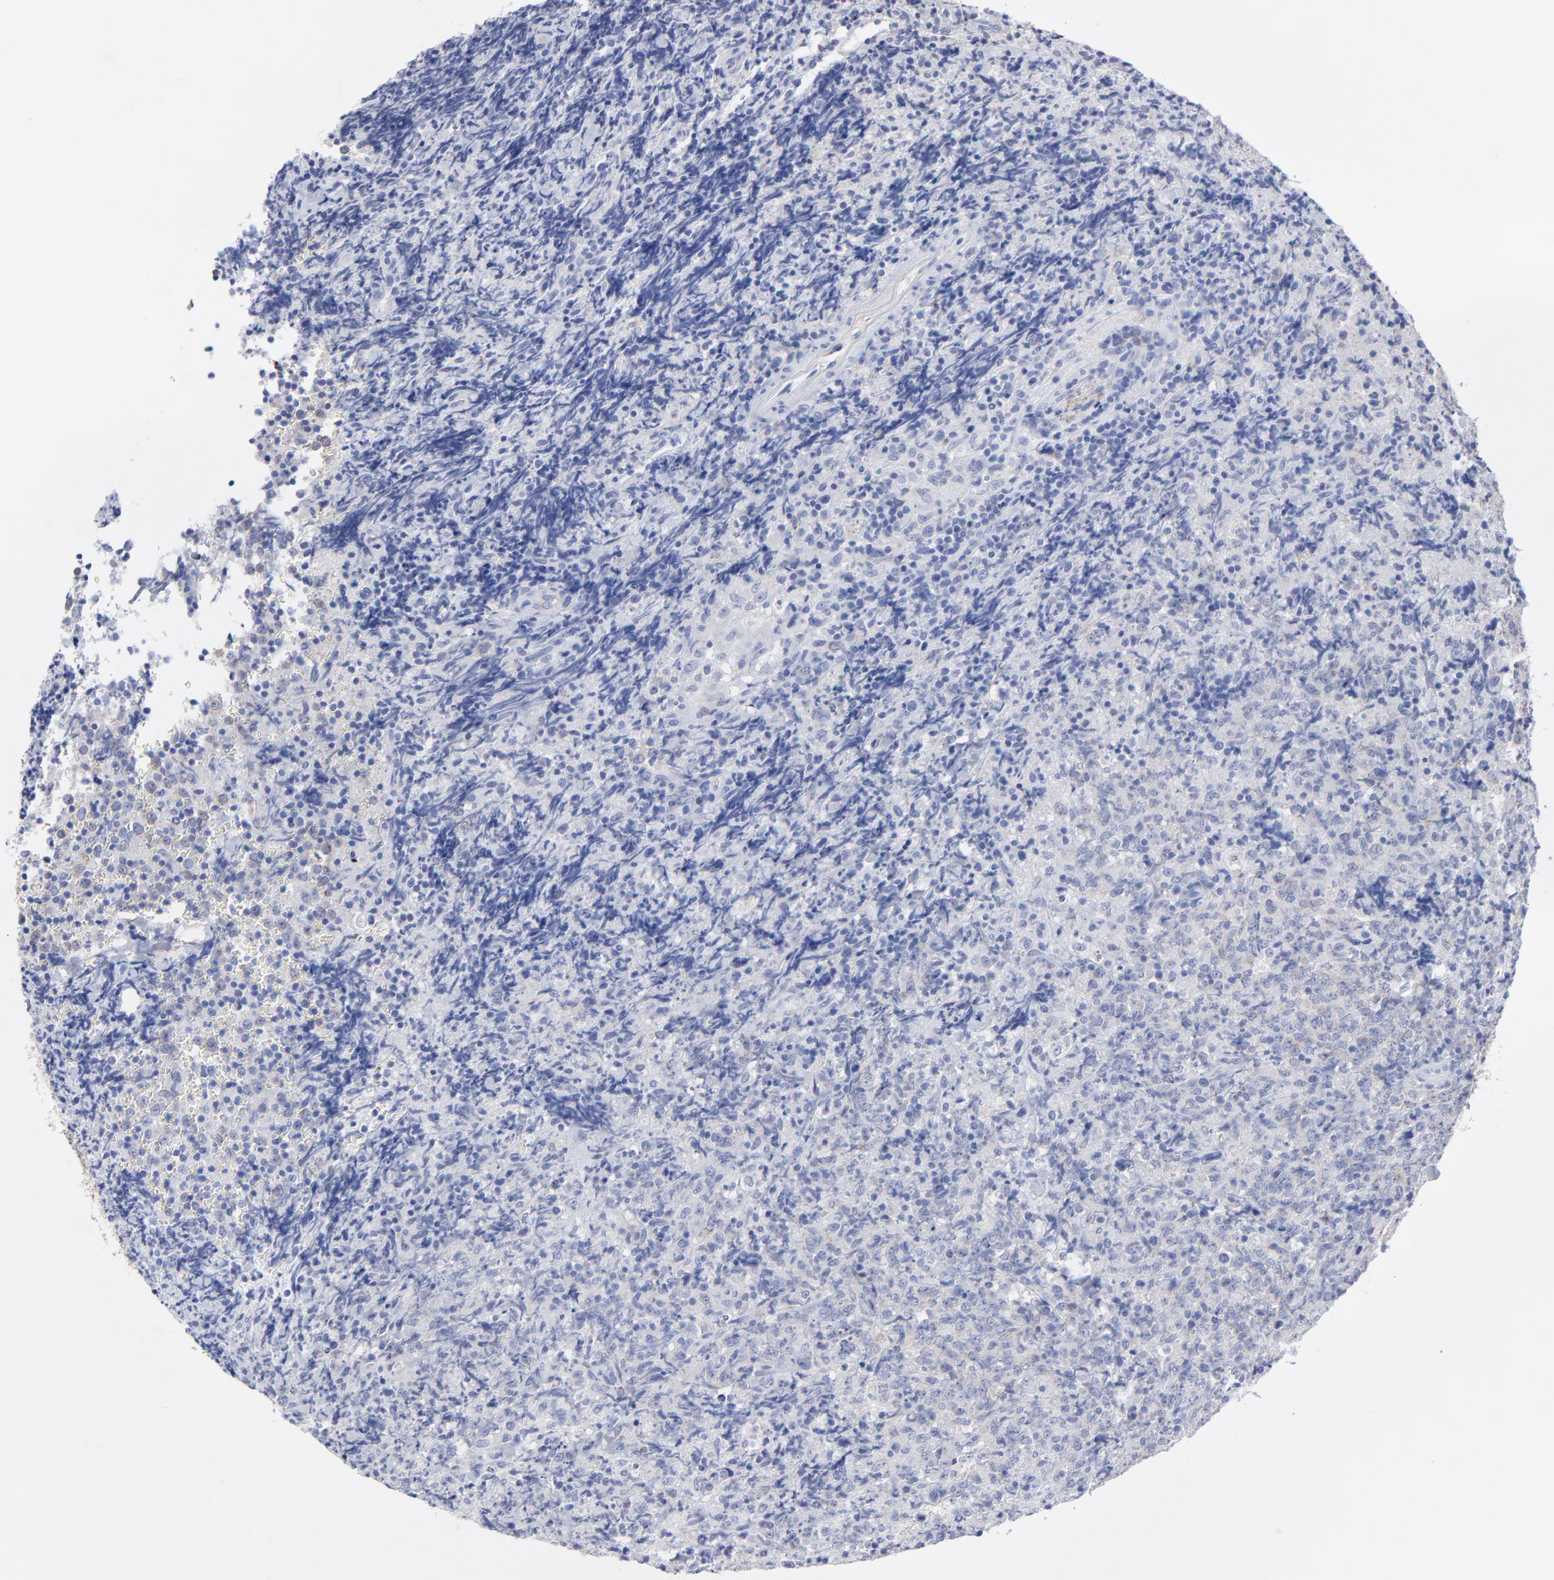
{"staining": {"intensity": "weak", "quantity": "<25%", "location": "cytoplasmic/membranous"}, "tissue": "lymphoma", "cell_type": "Tumor cells", "image_type": "cancer", "snomed": [{"axis": "morphology", "description": "Malignant lymphoma, non-Hodgkin's type, High grade"}, {"axis": "topography", "description": "Tonsil"}], "caption": "Tumor cells show no significant protein staining in high-grade malignant lymphoma, non-Hodgkin's type.", "gene": "CNTN3", "patient": {"sex": "female", "age": 36}}